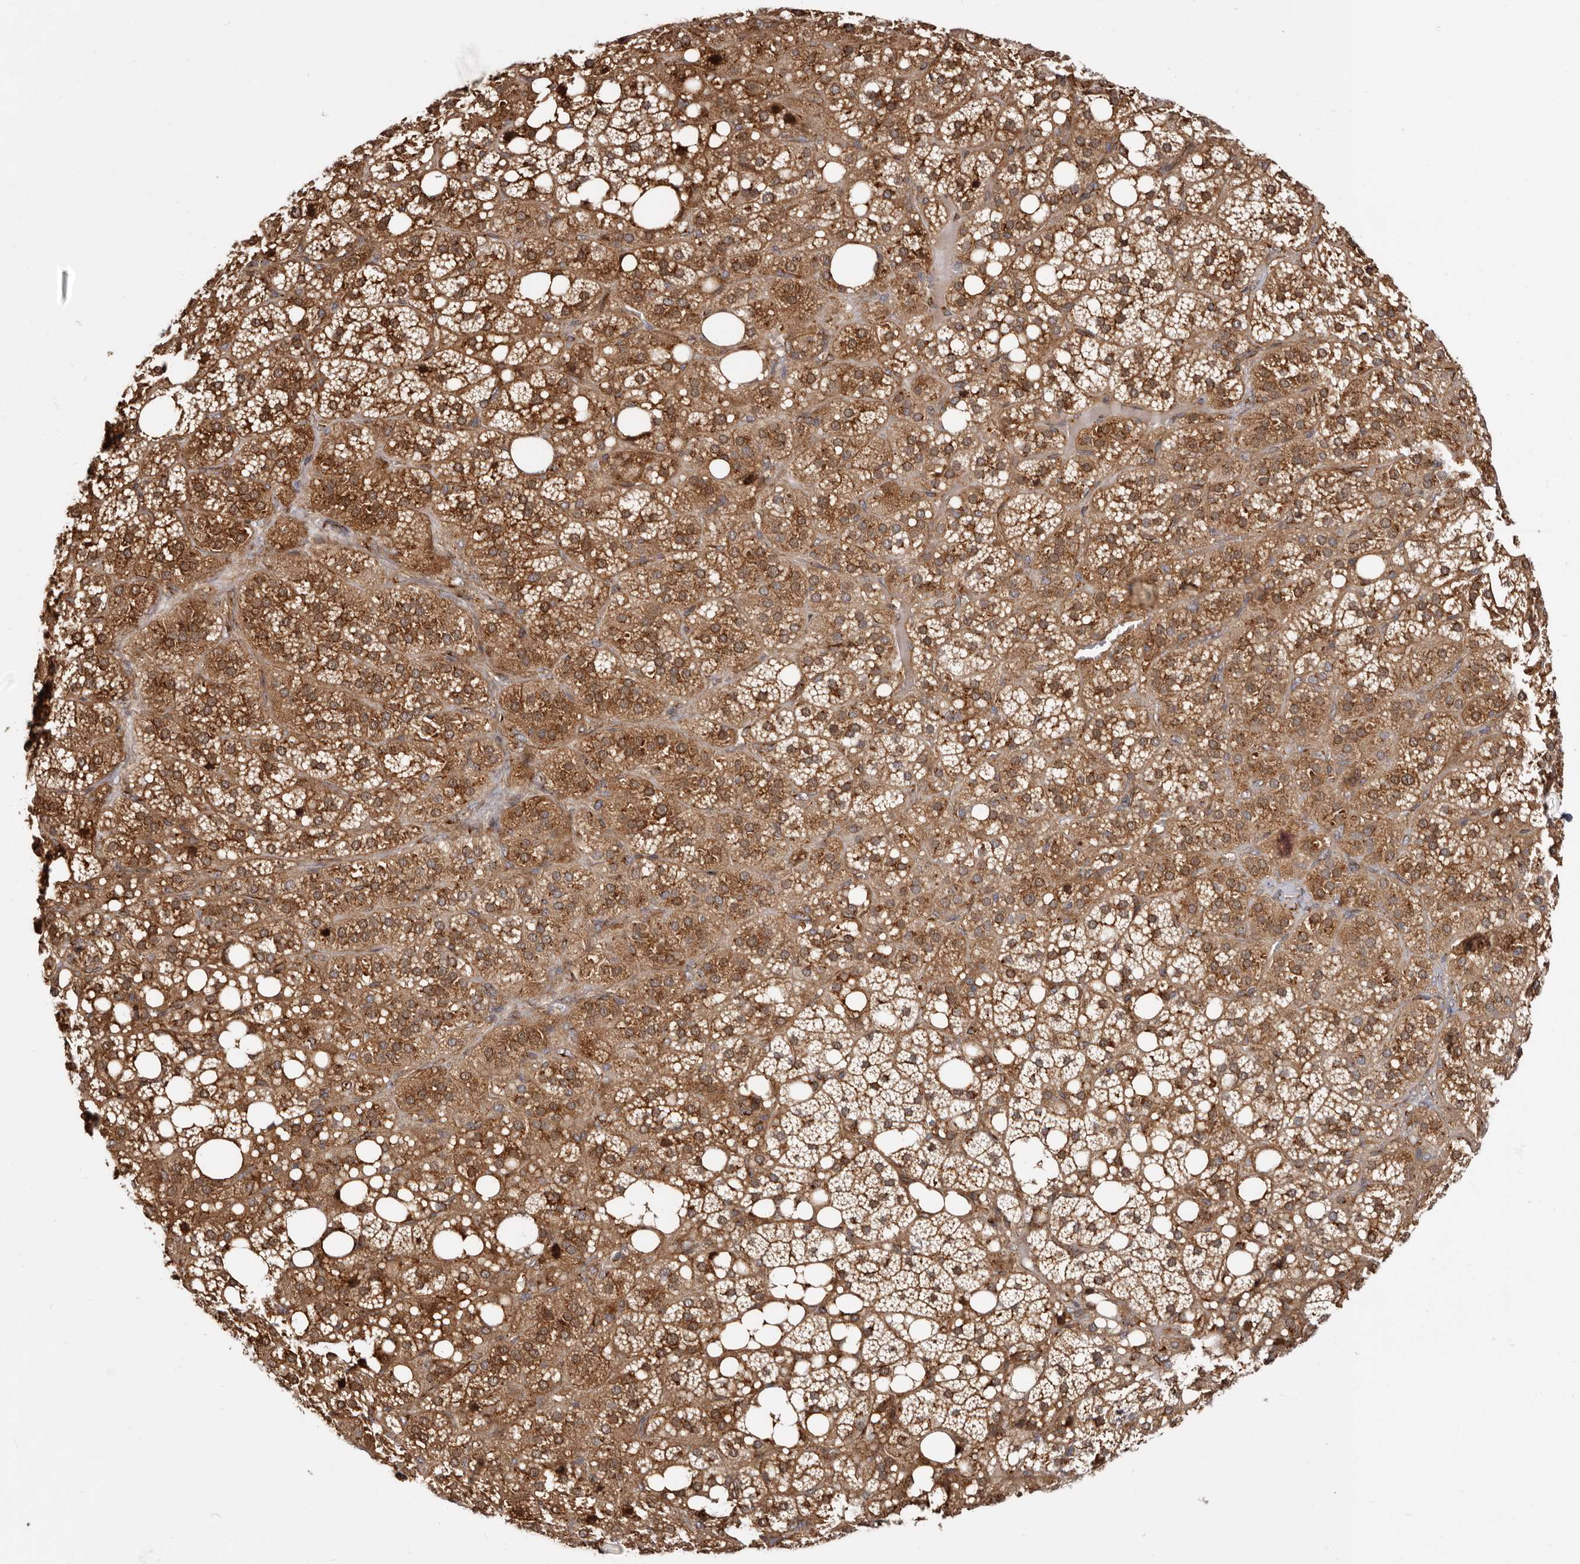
{"staining": {"intensity": "strong", "quantity": "25%-75%", "location": "cytoplasmic/membranous,nuclear"}, "tissue": "adrenal gland", "cell_type": "Glandular cells", "image_type": "normal", "snomed": [{"axis": "morphology", "description": "Normal tissue, NOS"}, {"axis": "topography", "description": "Adrenal gland"}], "caption": "Glandular cells display high levels of strong cytoplasmic/membranous,nuclear positivity in about 25%-75% of cells in benign adrenal gland.", "gene": "GPR27", "patient": {"sex": "female", "age": 59}}